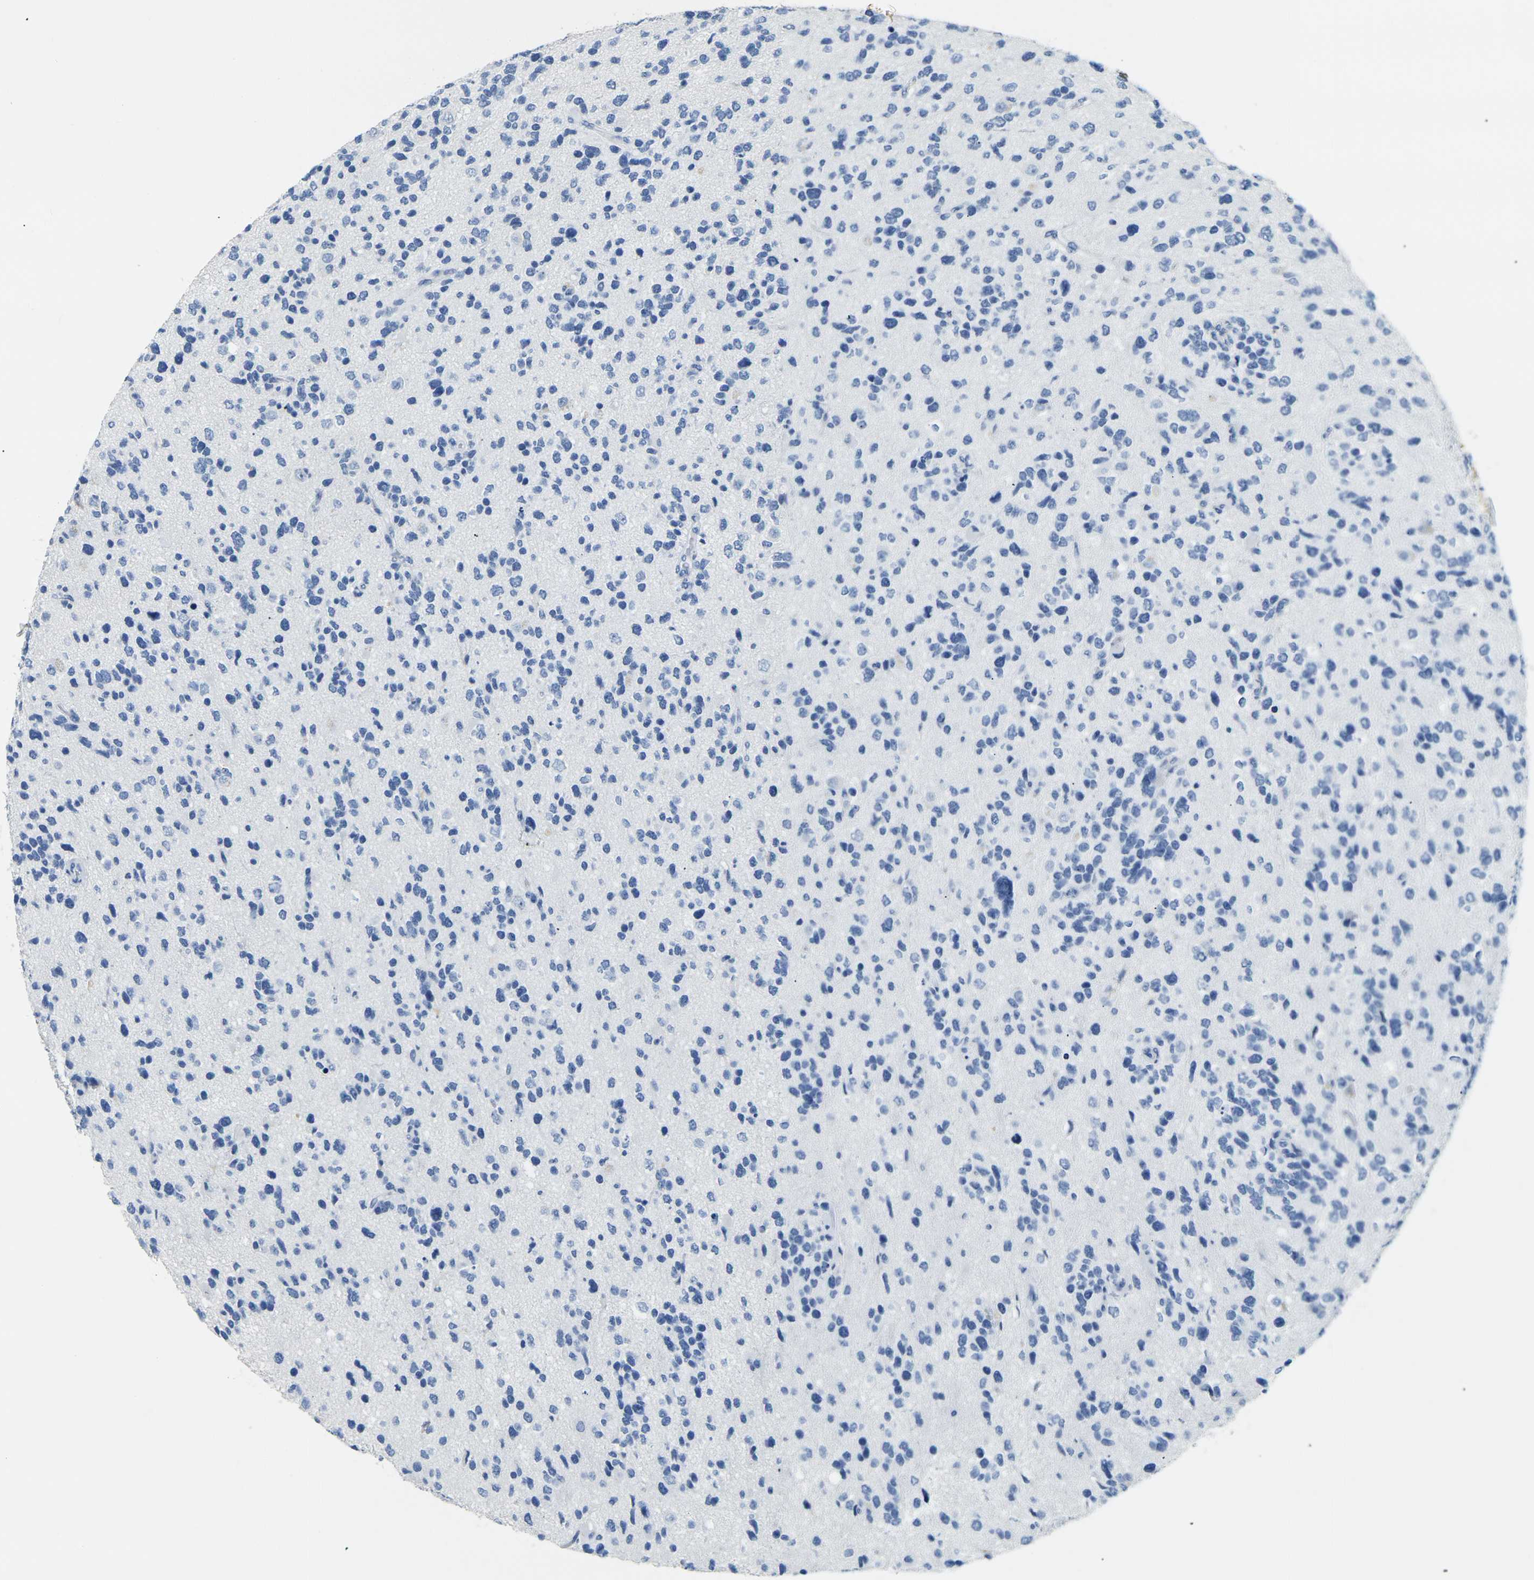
{"staining": {"intensity": "negative", "quantity": "none", "location": "none"}, "tissue": "glioma", "cell_type": "Tumor cells", "image_type": "cancer", "snomed": [{"axis": "morphology", "description": "Glioma, malignant, High grade"}, {"axis": "topography", "description": "Brain"}], "caption": "High-grade glioma (malignant) was stained to show a protein in brown. There is no significant staining in tumor cells.", "gene": "CLDN7", "patient": {"sex": "female", "age": 58}}